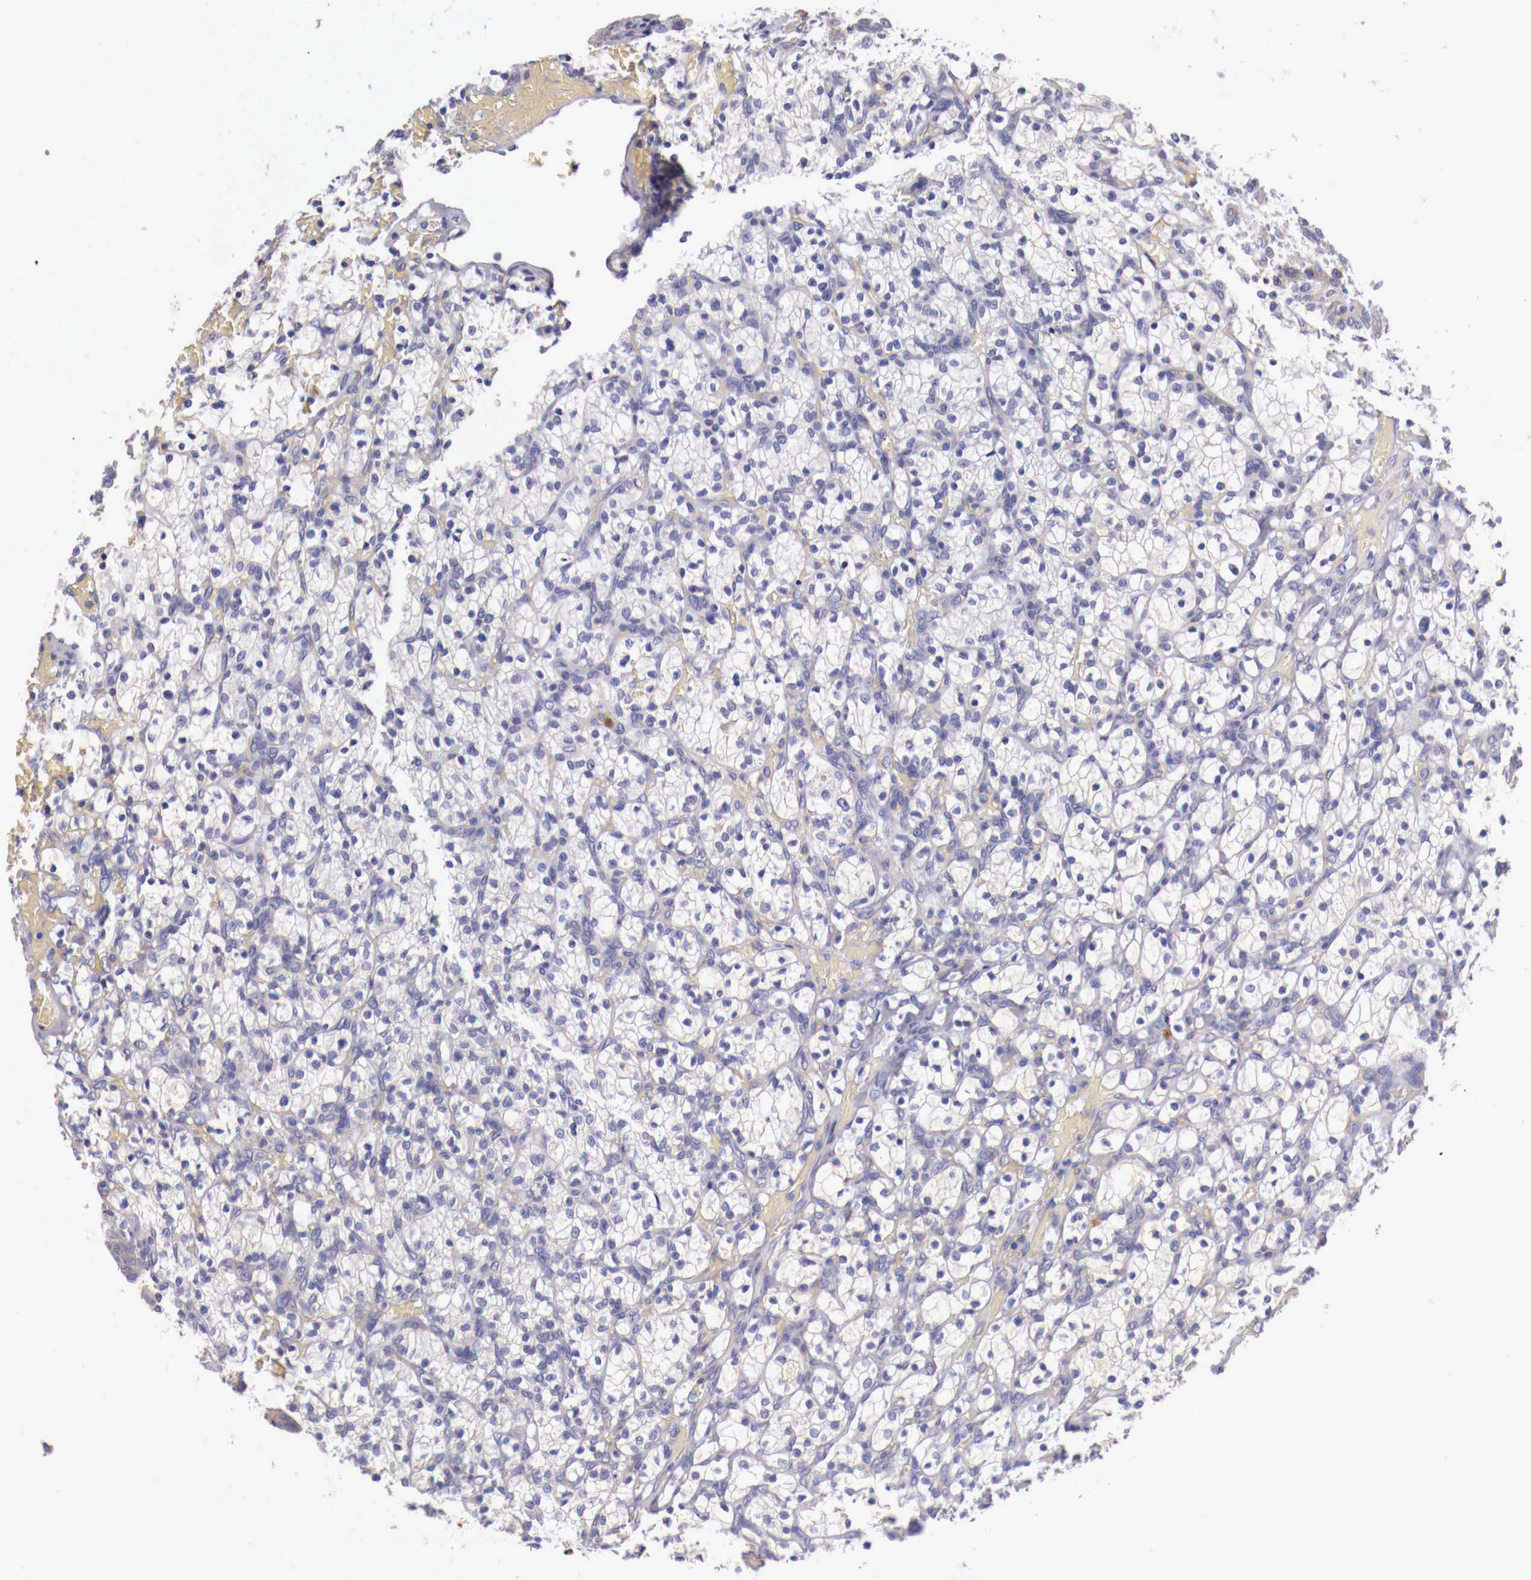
{"staining": {"intensity": "negative", "quantity": "none", "location": "none"}, "tissue": "renal cancer", "cell_type": "Tumor cells", "image_type": "cancer", "snomed": [{"axis": "morphology", "description": "Adenocarcinoma, NOS"}, {"axis": "topography", "description": "Kidney"}], "caption": "Protein analysis of renal cancer (adenocarcinoma) reveals no significant staining in tumor cells.", "gene": "PITPNA", "patient": {"sex": "female", "age": 83}}